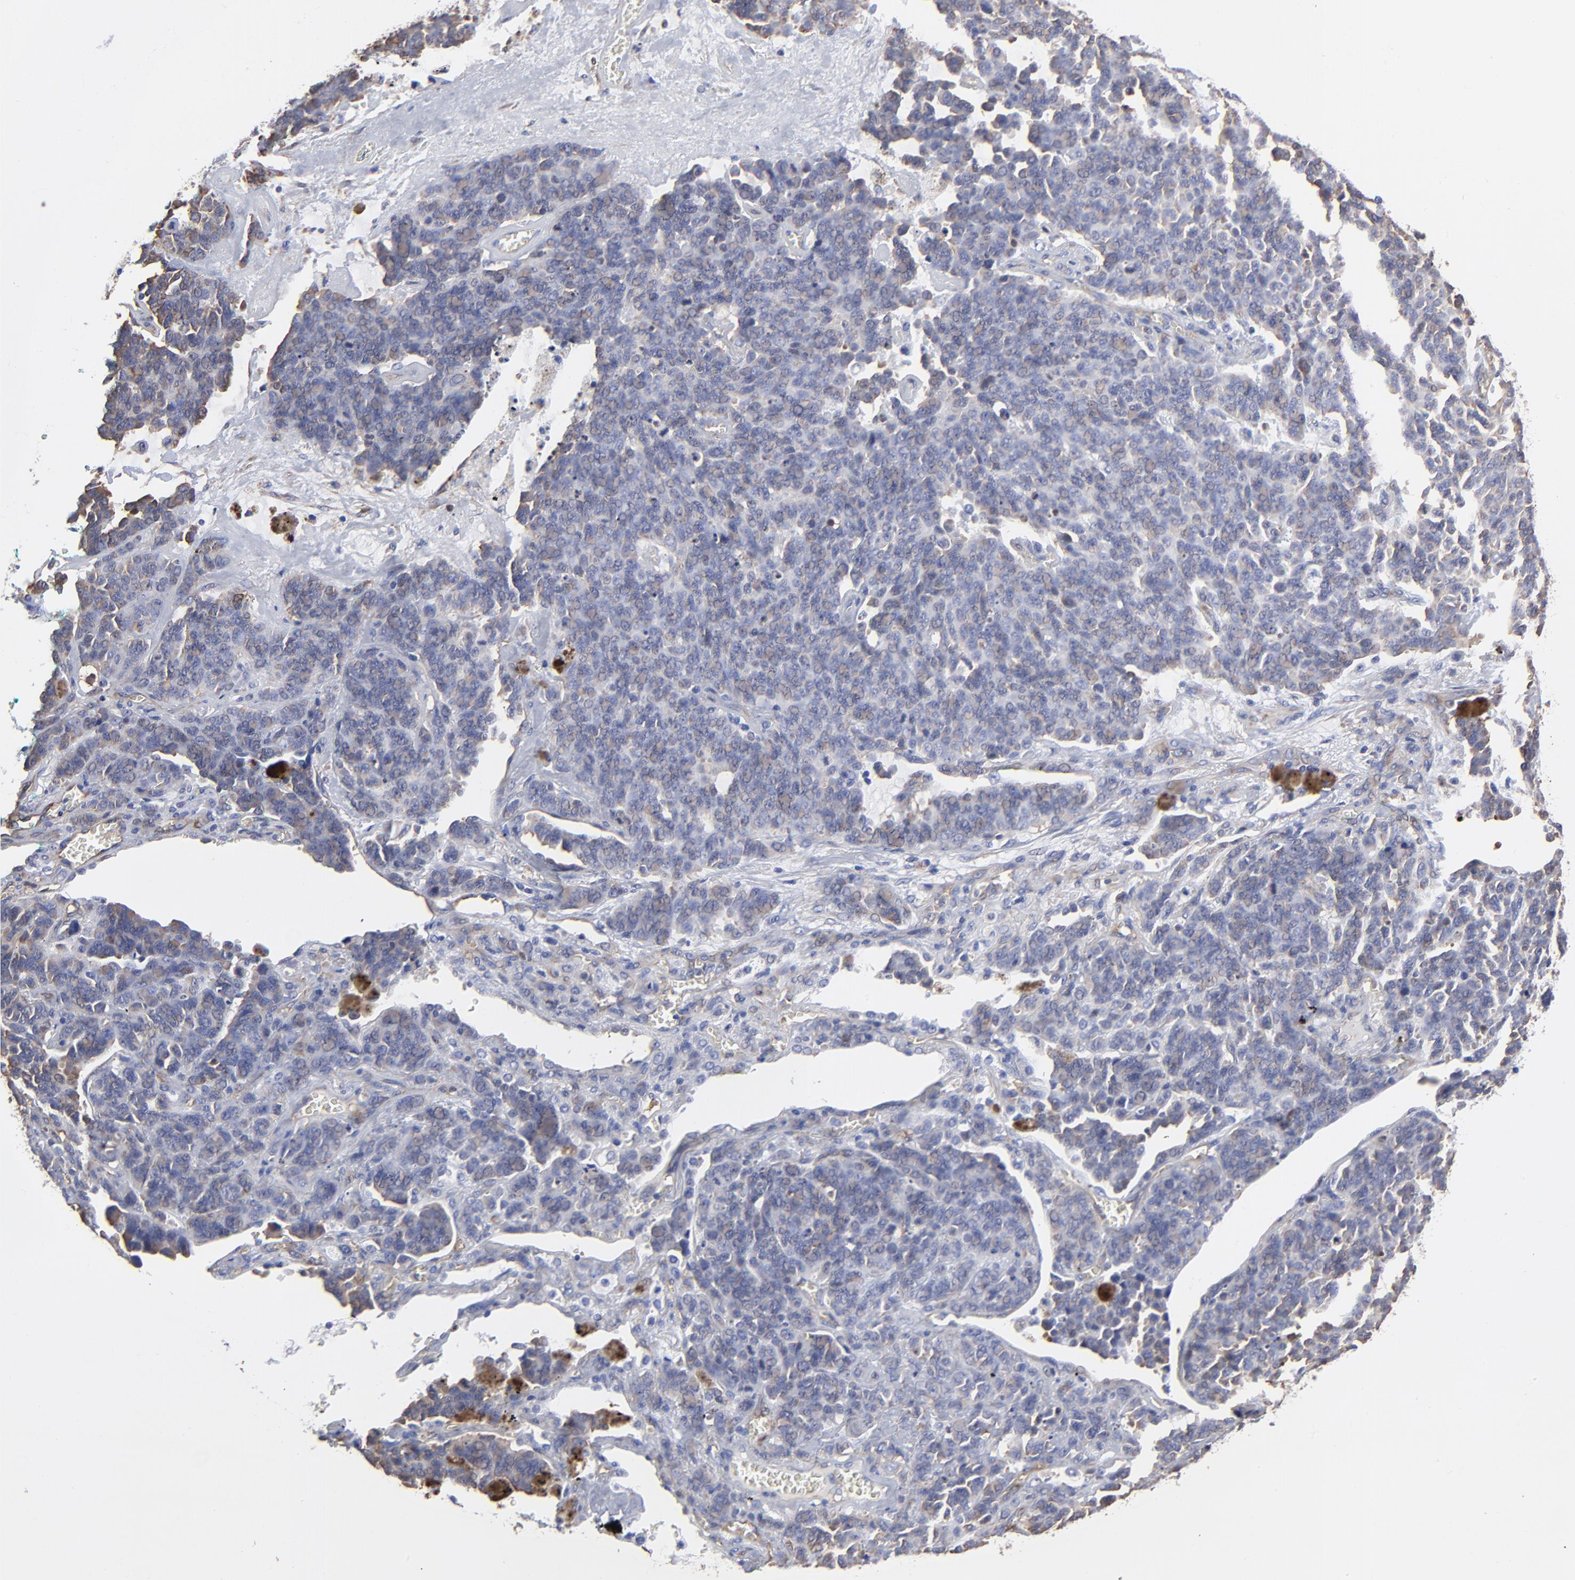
{"staining": {"intensity": "negative", "quantity": "none", "location": "none"}, "tissue": "lung cancer", "cell_type": "Tumor cells", "image_type": "cancer", "snomed": [{"axis": "morphology", "description": "Neoplasm, malignant, NOS"}, {"axis": "topography", "description": "Lung"}], "caption": "Protein analysis of lung cancer displays no significant expression in tumor cells.", "gene": "CILP", "patient": {"sex": "female", "age": 58}}